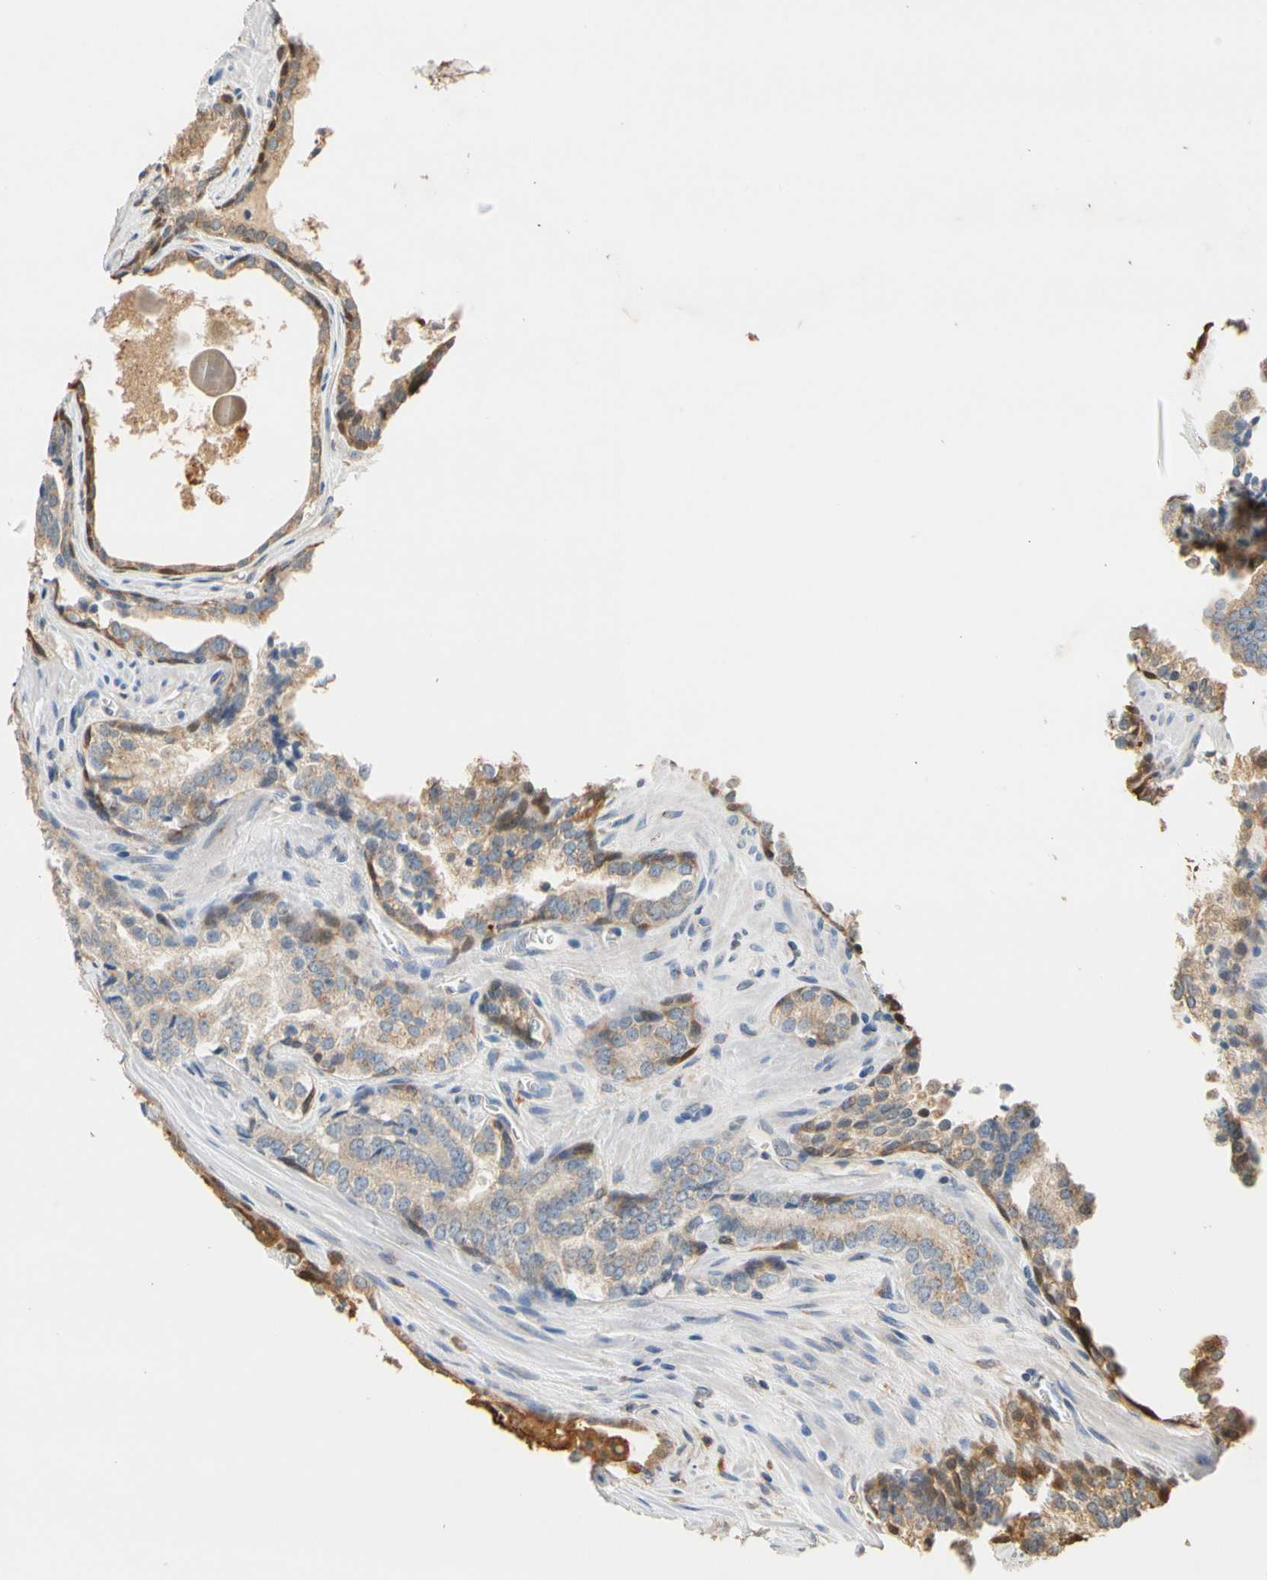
{"staining": {"intensity": "weak", "quantity": ">75%", "location": "cytoplasmic/membranous"}, "tissue": "prostate cancer", "cell_type": "Tumor cells", "image_type": "cancer", "snomed": [{"axis": "morphology", "description": "Adenocarcinoma, Low grade"}, {"axis": "topography", "description": "Prostate"}], "caption": "There is low levels of weak cytoplasmic/membranous positivity in tumor cells of prostate cancer (low-grade adenocarcinoma), as demonstrated by immunohistochemical staining (brown color).", "gene": "GPSM2", "patient": {"sex": "male", "age": 60}}